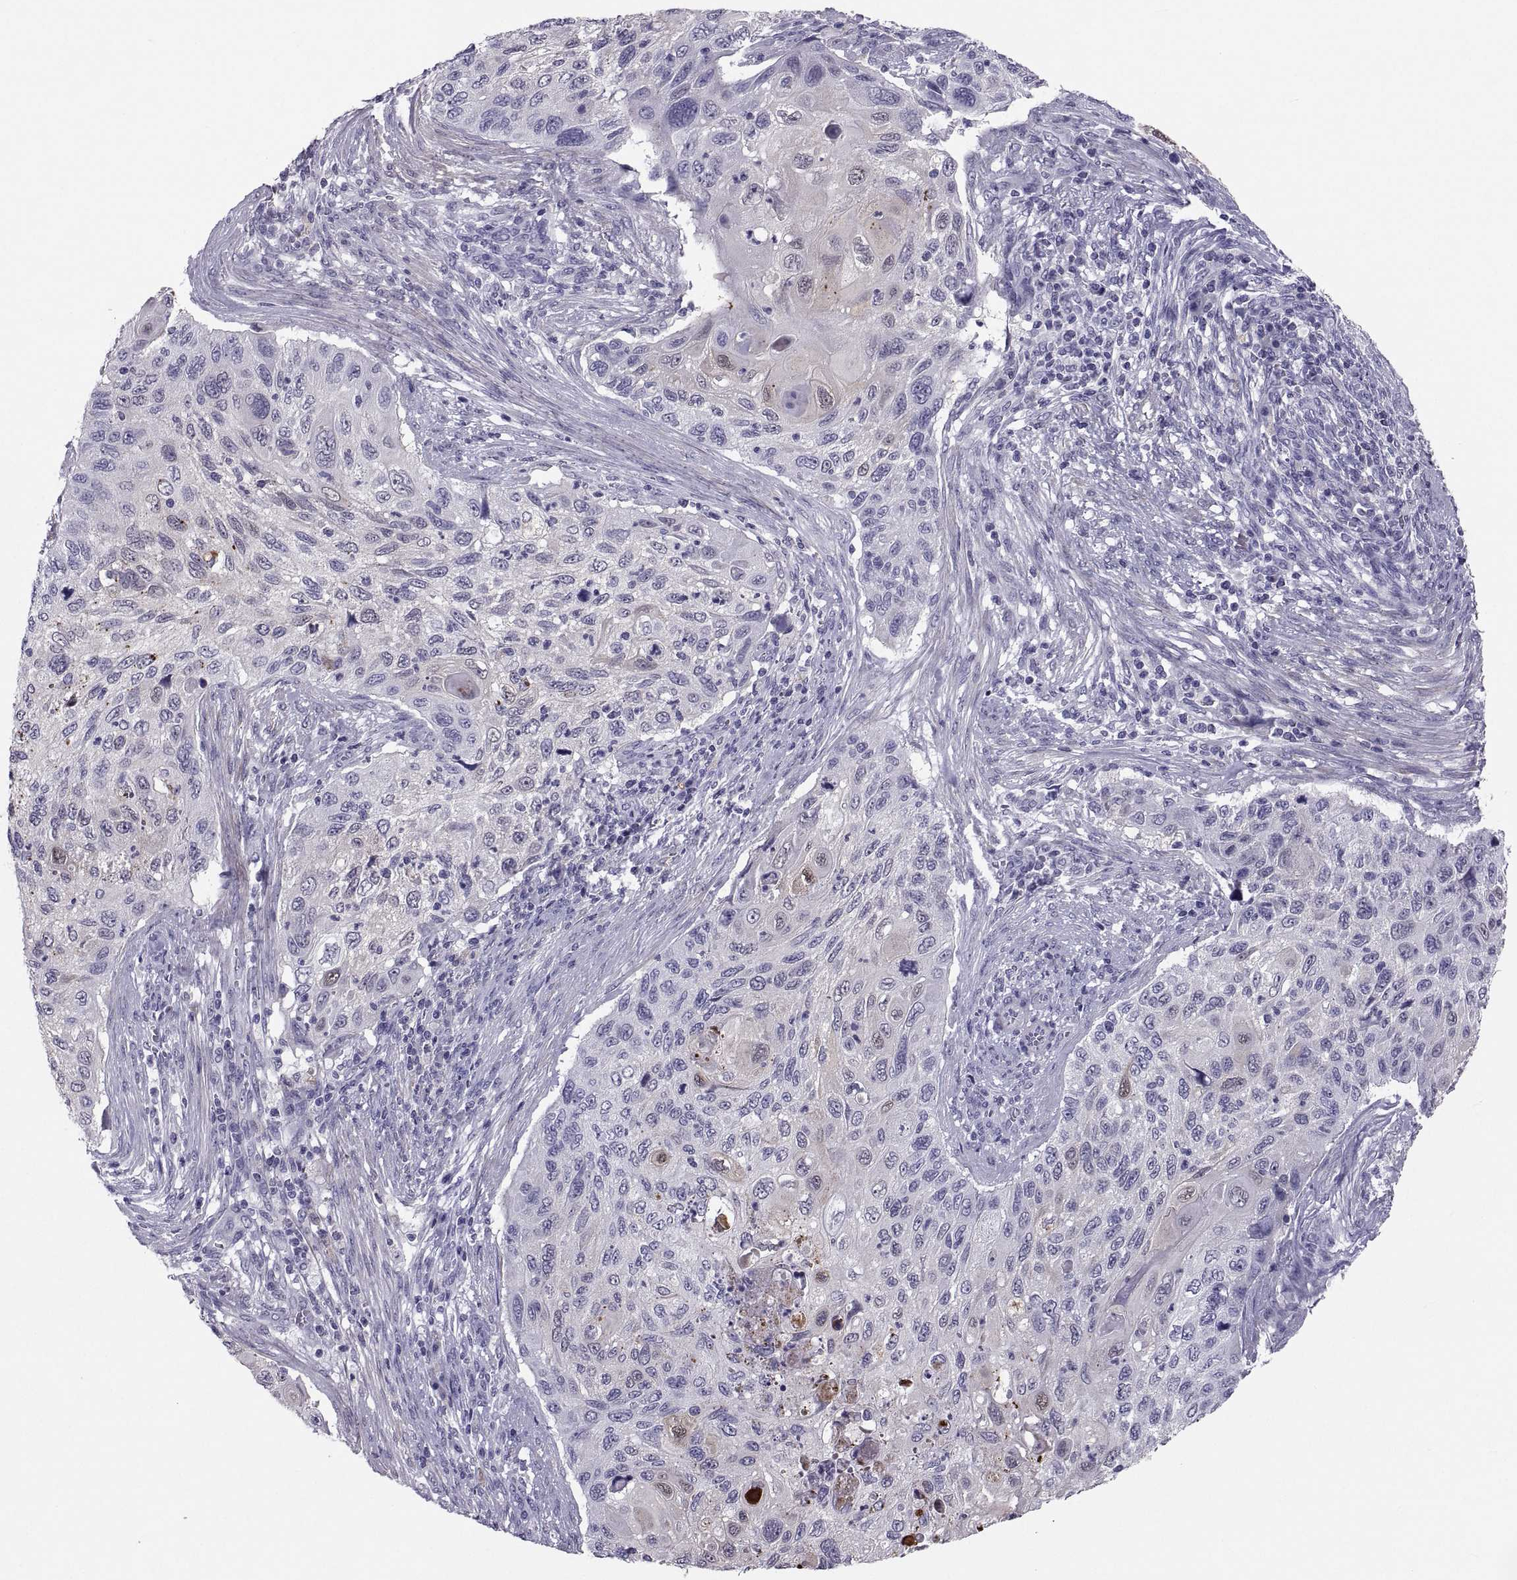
{"staining": {"intensity": "negative", "quantity": "none", "location": "none"}, "tissue": "cervical cancer", "cell_type": "Tumor cells", "image_type": "cancer", "snomed": [{"axis": "morphology", "description": "Squamous cell carcinoma, NOS"}, {"axis": "topography", "description": "Cervix"}], "caption": "Immunohistochemistry micrograph of cervical cancer stained for a protein (brown), which reveals no positivity in tumor cells.", "gene": "IGSF1", "patient": {"sex": "female", "age": 70}}